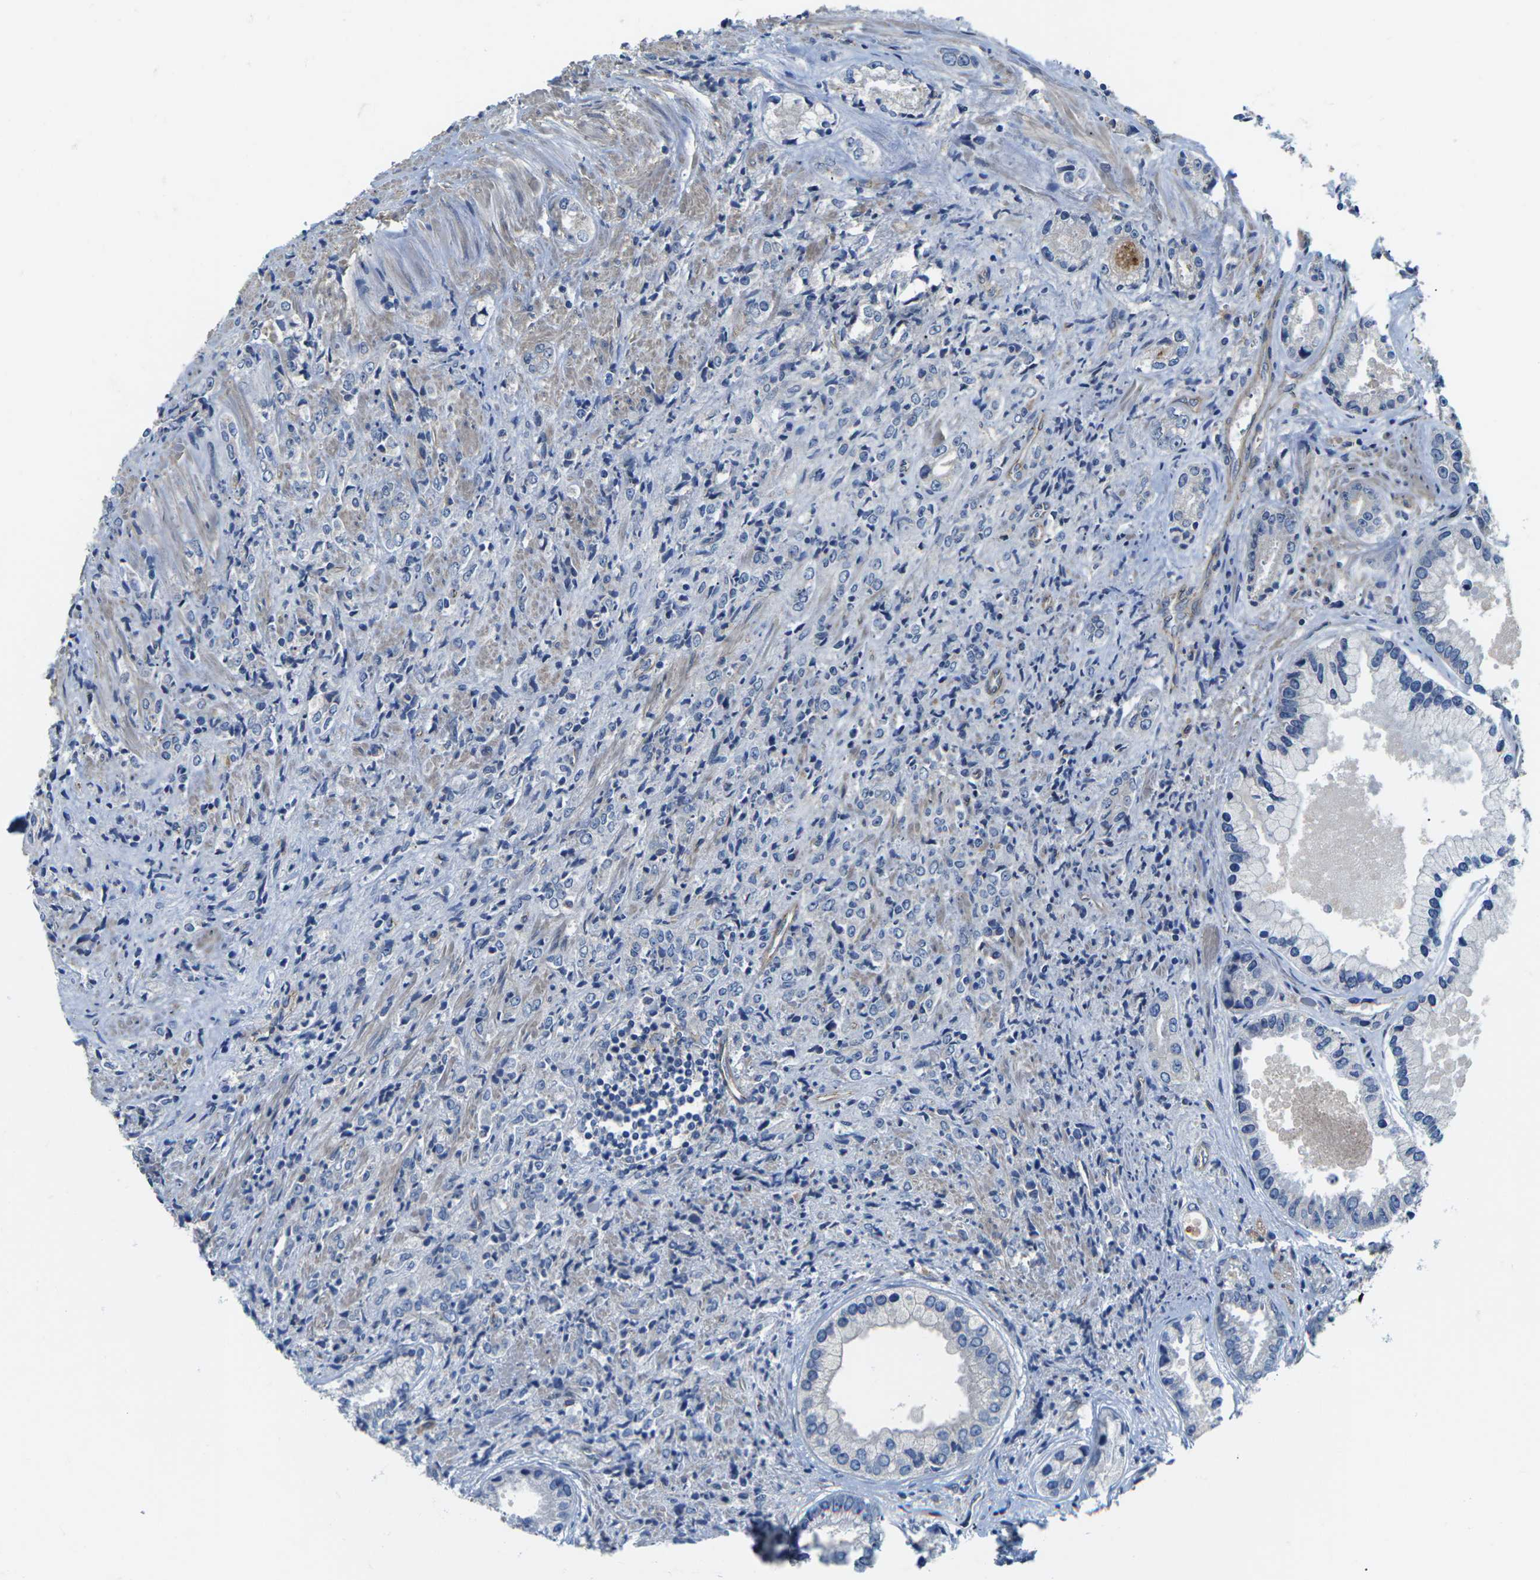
{"staining": {"intensity": "negative", "quantity": "none", "location": "none"}, "tissue": "prostate cancer", "cell_type": "Tumor cells", "image_type": "cancer", "snomed": [{"axis": "morphology", "description": "Adenocarcinoma, High grade"}, {"axis": "topography", "description": "Prostate"}], "caption": "Immunohistochemical staining of prostate cancer (high-grade adenocarcinoma) shows no significant positivity in tumor cells. (Stains: DAB (3,3'-diaminobenzidine) immunohistochemistry with hematoxylin counter stain, Microscopy: brightfield microscopy at high magnification).", "gene": "CTNND1", "patient": {"sex": "male", "age": 61}}